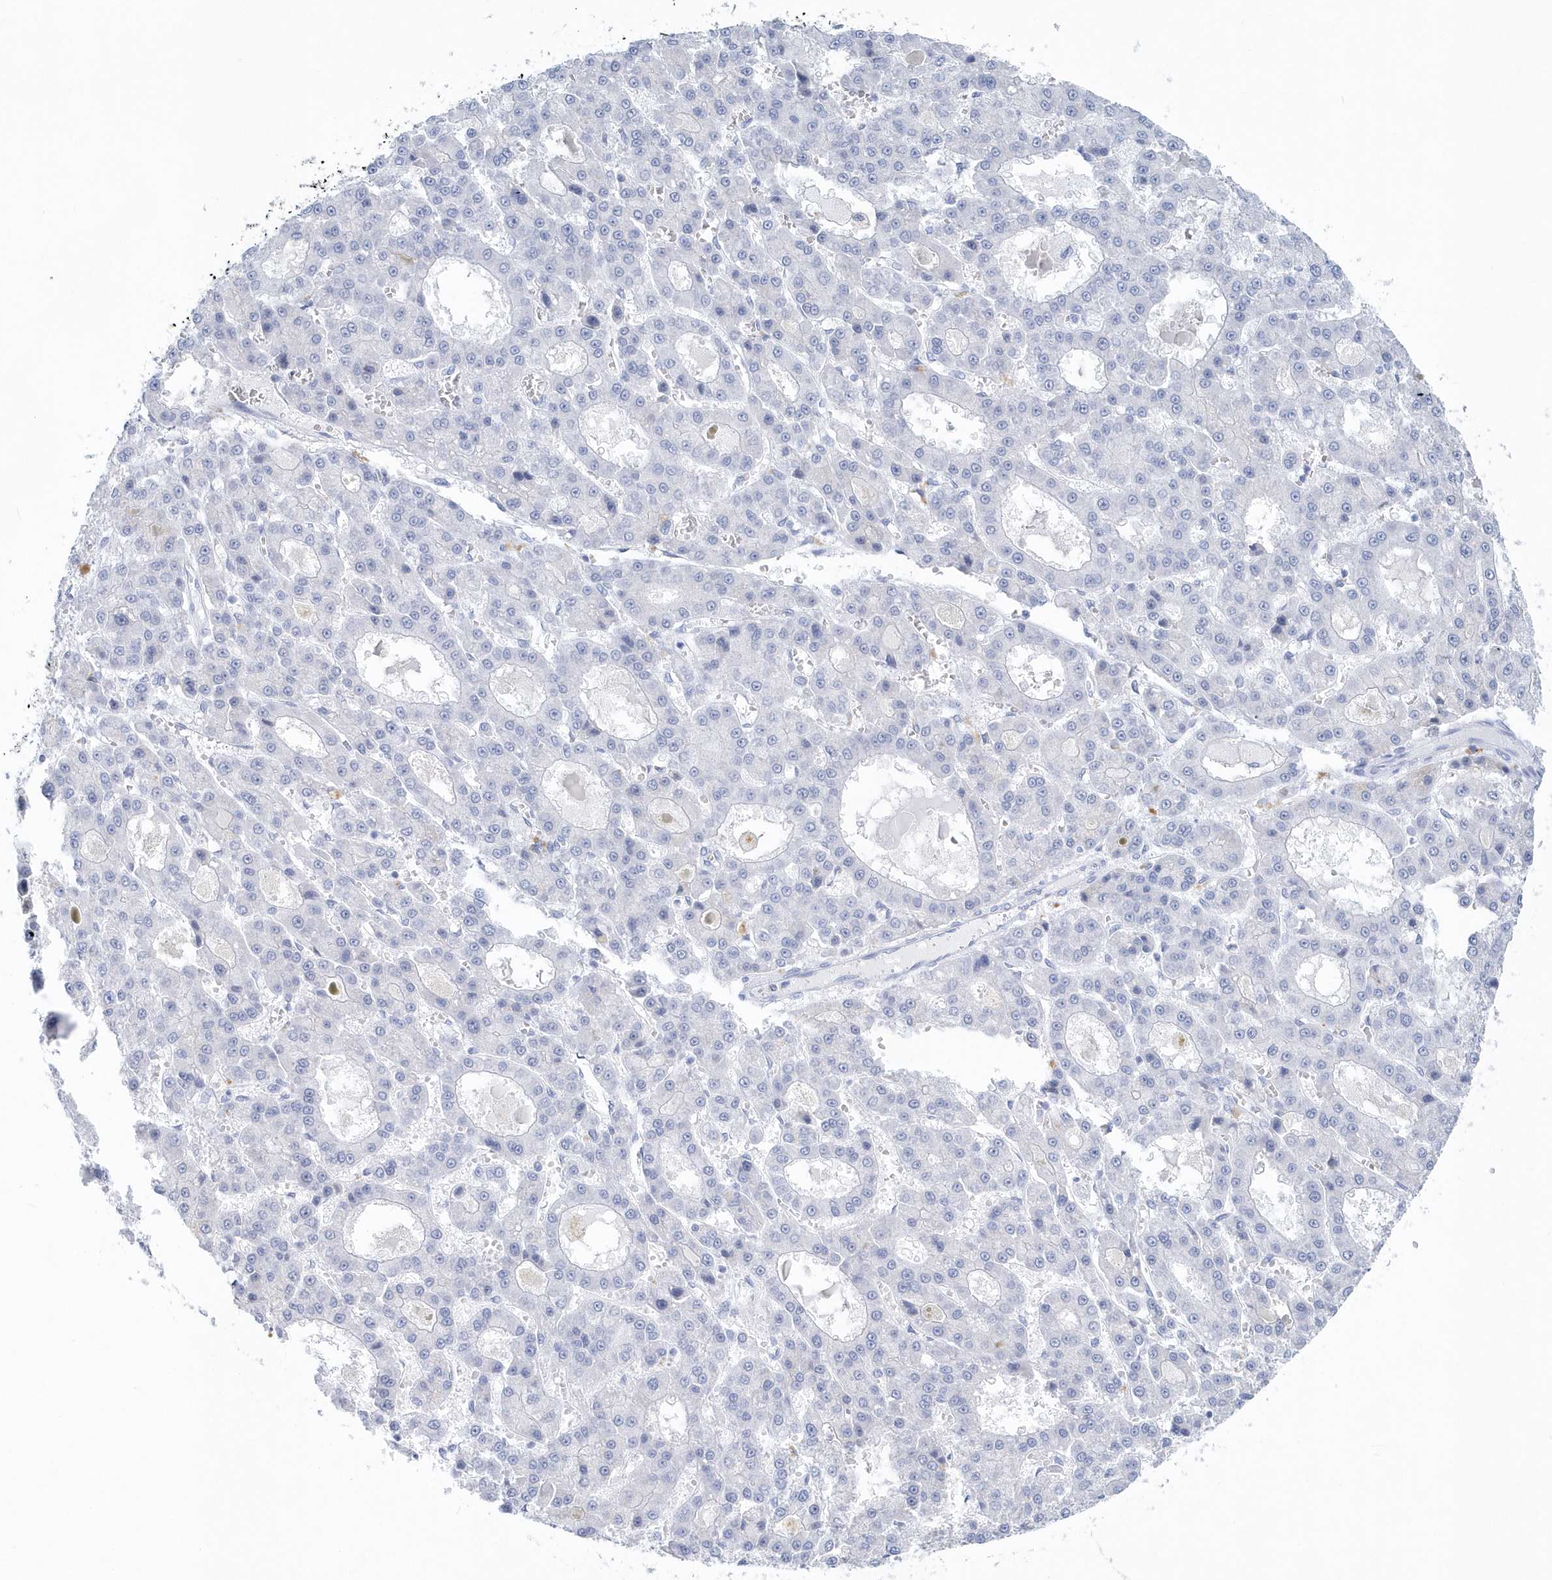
{"staining": {"intensity": "negative", "quantity": "none", "location": "none"}, "tissue": "liver cancer", "cell_type": "Tumor cells", "image_type": "cancer", "snomed": [{"axis": "morphology", "description": "Carcinoma, Hepatocellular, NOS"}, {"axis": "topography", "description": "Liver"}], "caption": "The immunohistochemistry micrograph has no significant expression in tumor cells of liver hepatocellular carcinoma tissue.", "gene": "PTPRO", "patient": {"sex": "male", "age": 70}}